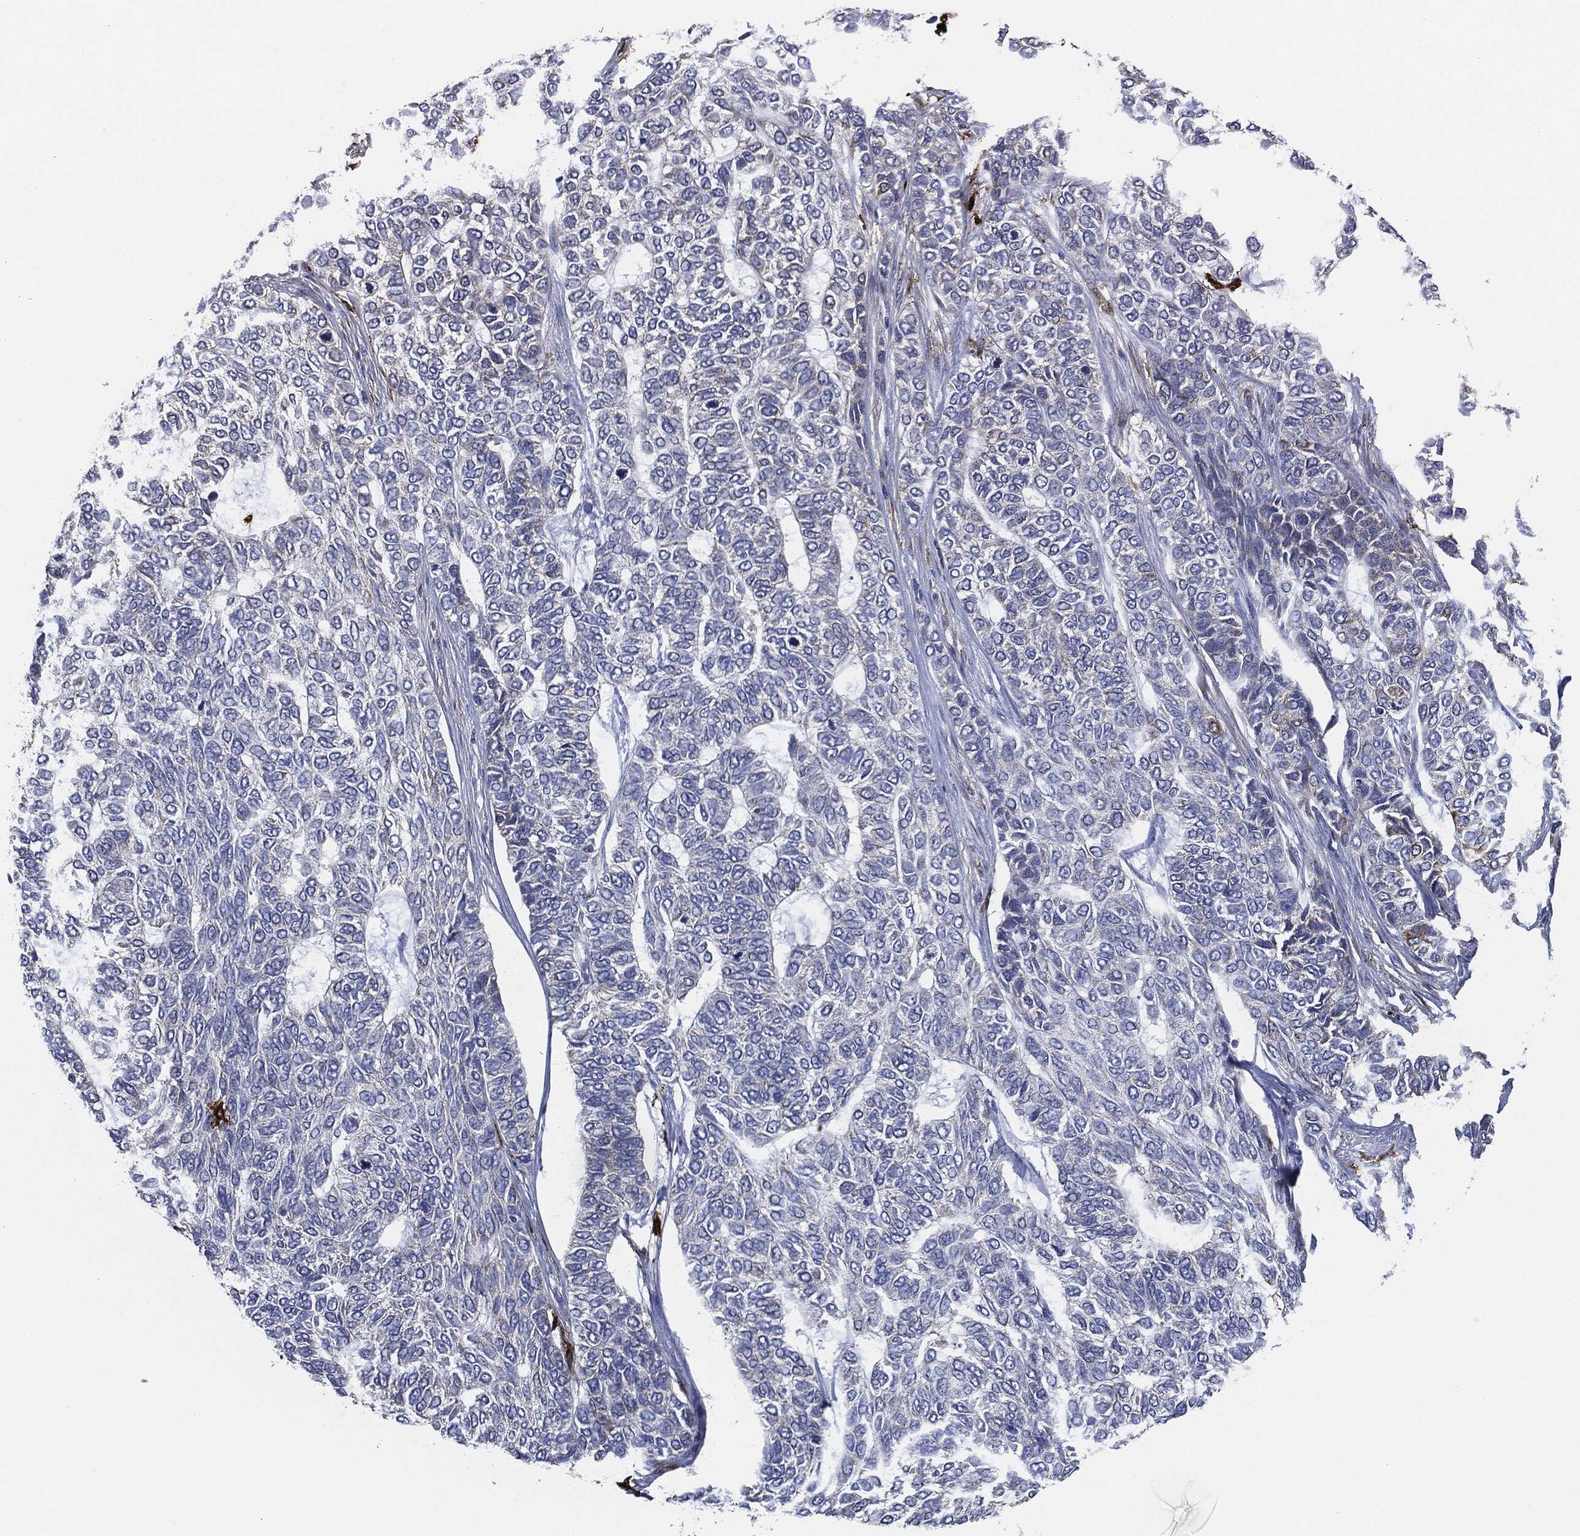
{"staining": {"intensity": "negative", "quantity": "none", "location": "none"}, "tissue": "skin cancer", "cell_type": "Tumor cells", "image_type": "cancer", "snomed": [{"axis": "morphology", "description": "Basal cell carcinoma"}, {"axis": "topography", "description": "Skin"}], "caption": "Immunohistochemistry image of human skin basal cell carcinoma stained for a protein (brown), which displays no staining in tumor cells.", "gene": "TMEM11", "patient": {"sex": "female", "age": 65}}